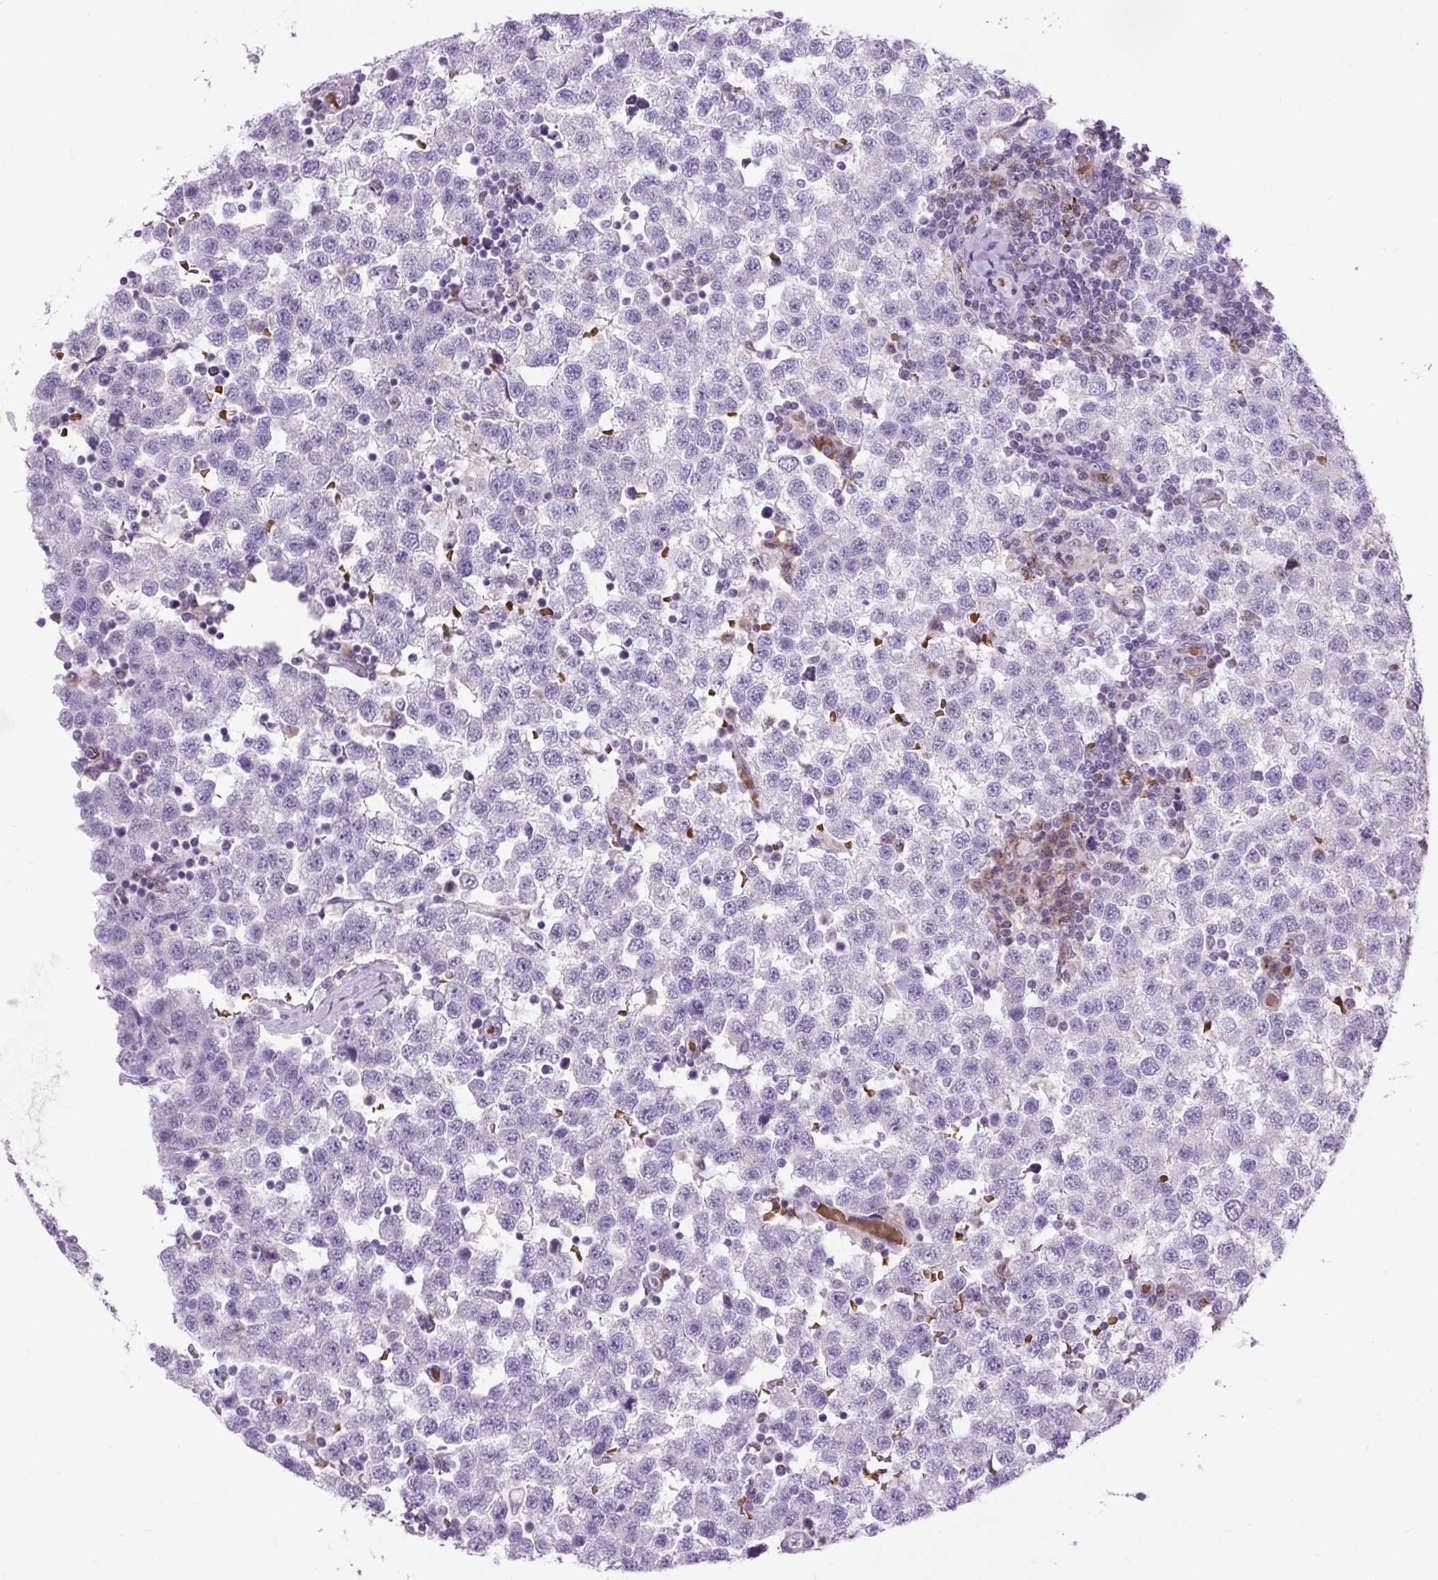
{"staining": {"intensity": "negative", "quantity": "none", "location": "none"}, "tissue": "testis cancer", "cell_type": "Tumor cells", "image_type": "cancer", "snomed": [{"axis": "morphology", "description": "Seminoma, NOS"}, {"axis": "topography", "description": "Testis"}], "caption": "A photomicrograph of testis cancer stained for a protein shows no brown staining in tumor cells.", "gene": "SCO2", "patient": {"sex": "male", "age": 34}}